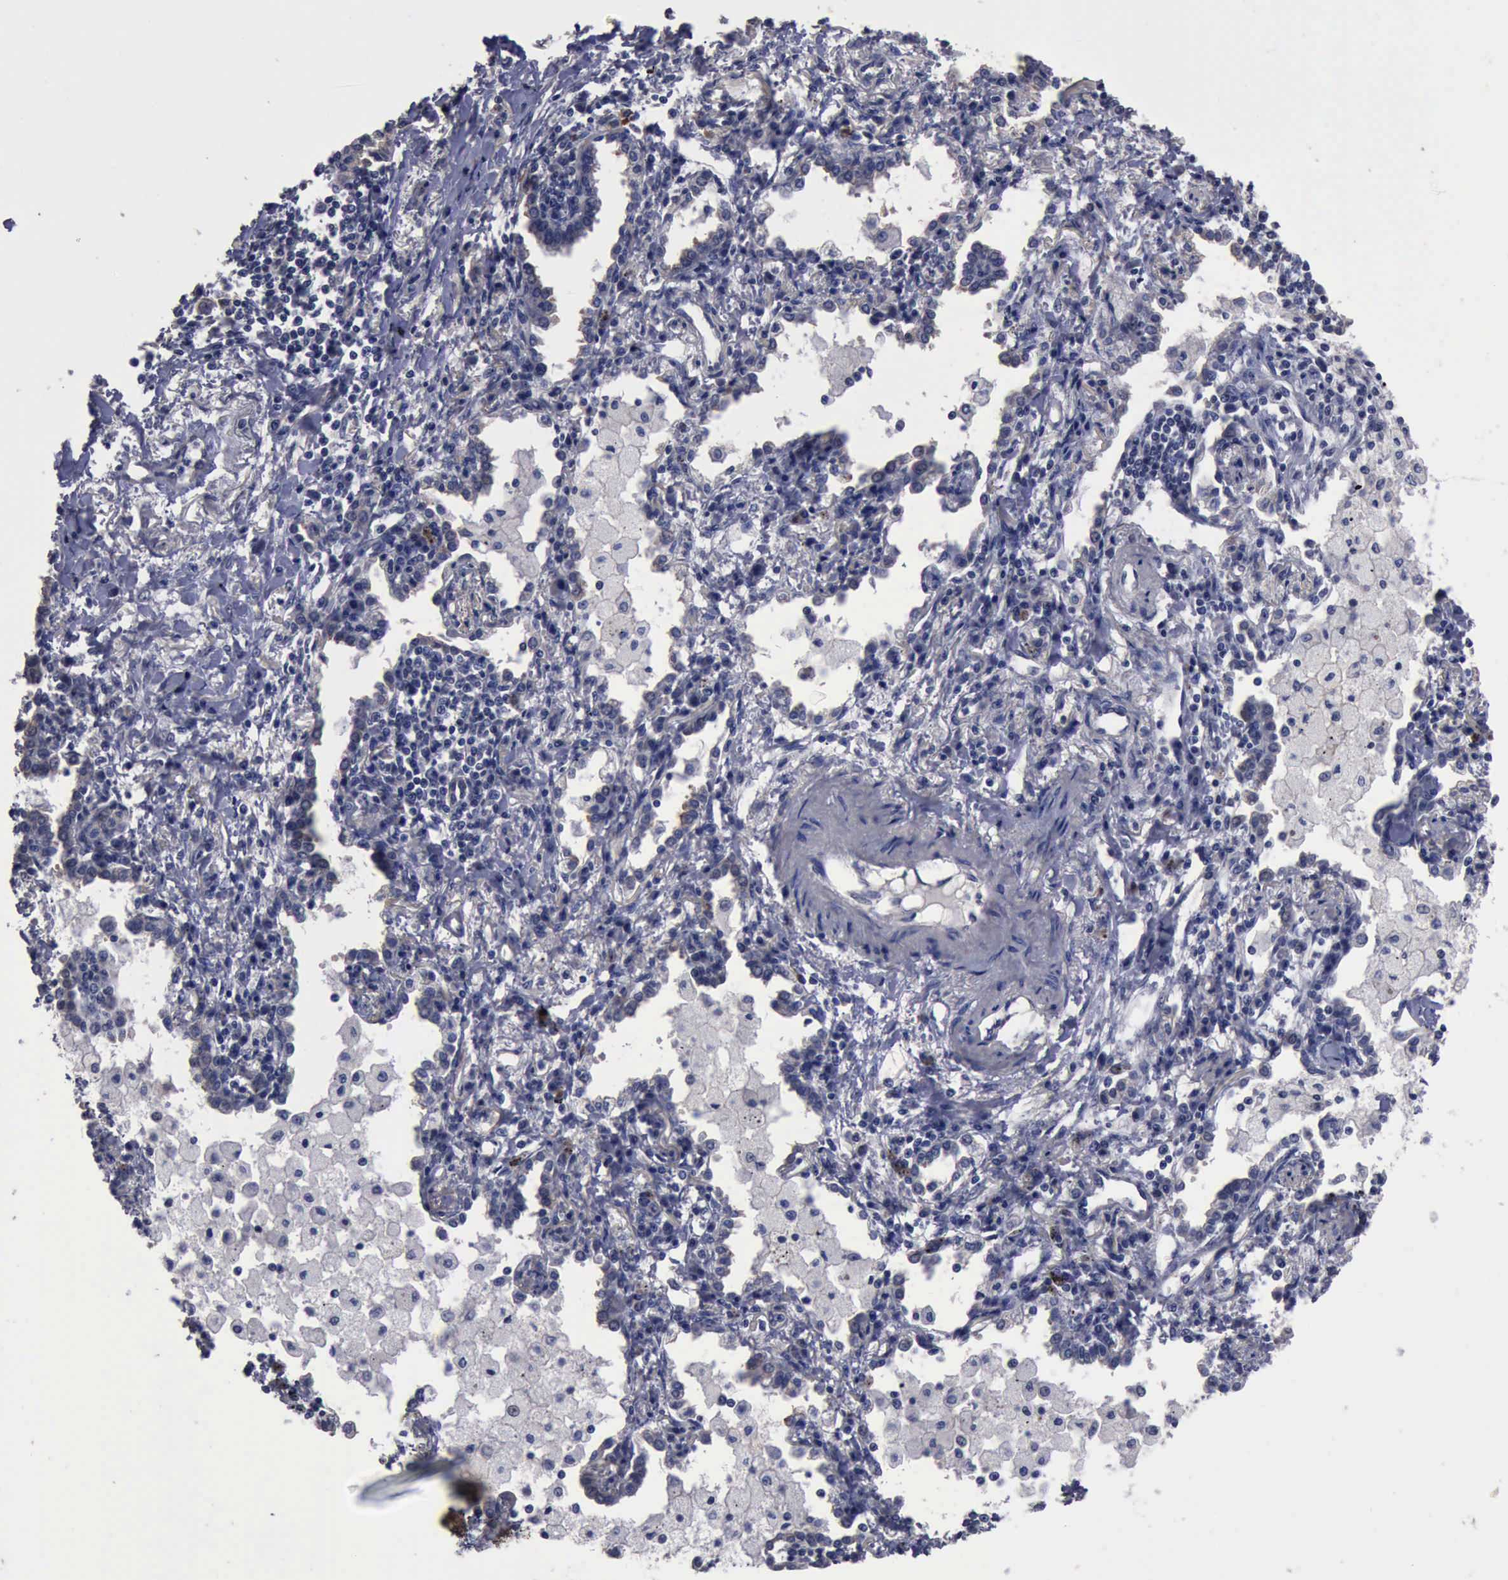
{"staining": {"intensity": "negative", "quantity": "none", "location": "none"}, "tissue": "lung cancer", "cell_type": "Tumor cells", "image_type": "cancer", "snomed": [{"axis": "morphology", "description": "Adenocarcinoma, NOS"}, {"axis": "topography", "description": "Lung"}], "caption": "Lung cancer (adenocarcinoma) stained for a protein using IHC displays no staining tumor cells.", "gene": "CRKL", "patient": {"sex": "male", "age": 60}}